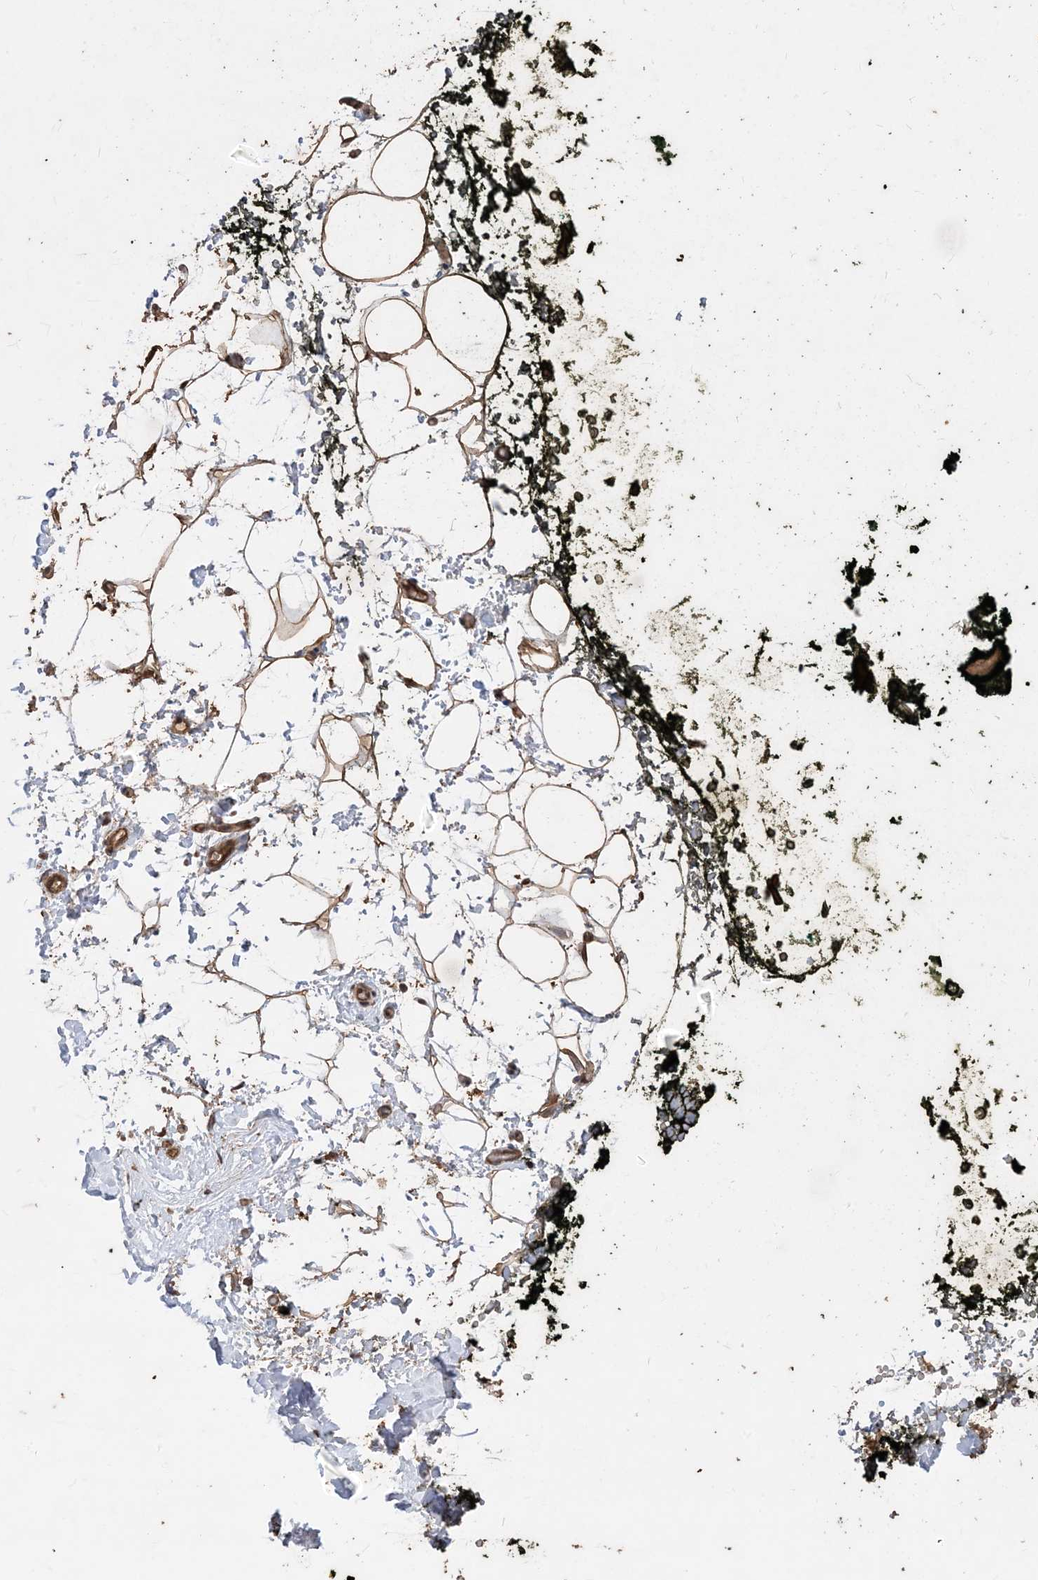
{"staining": {"intensity": "strong", "quantity": ">75%", "location": "cytoplasmic/membranous"}, "tissue": "adipose tissue", "cell_type": "Adipocytes", "image_type": "normal", "snomed": [{"axis": "morphology", "description": "Normal tissue, NOS"}, {"axis": "morphology", "description": "Adenocarcinoma, NOS"}, {"axis": "topography", "description": "Pancreas"}, {"axis": "topography", "description": "Peripheral nerve tissue"}], "caption": "Unremarkable adipose tissue reveals strong cytoplasmic/membranous positivity in approximately >75% of adipocytes, visualized by immunohistochemistry. (brown staining indicates protein expression, while blue staining denotes nuclei).", "gene": "ZKSCAN5", "patient": {"sex": "male", "age": 59}}